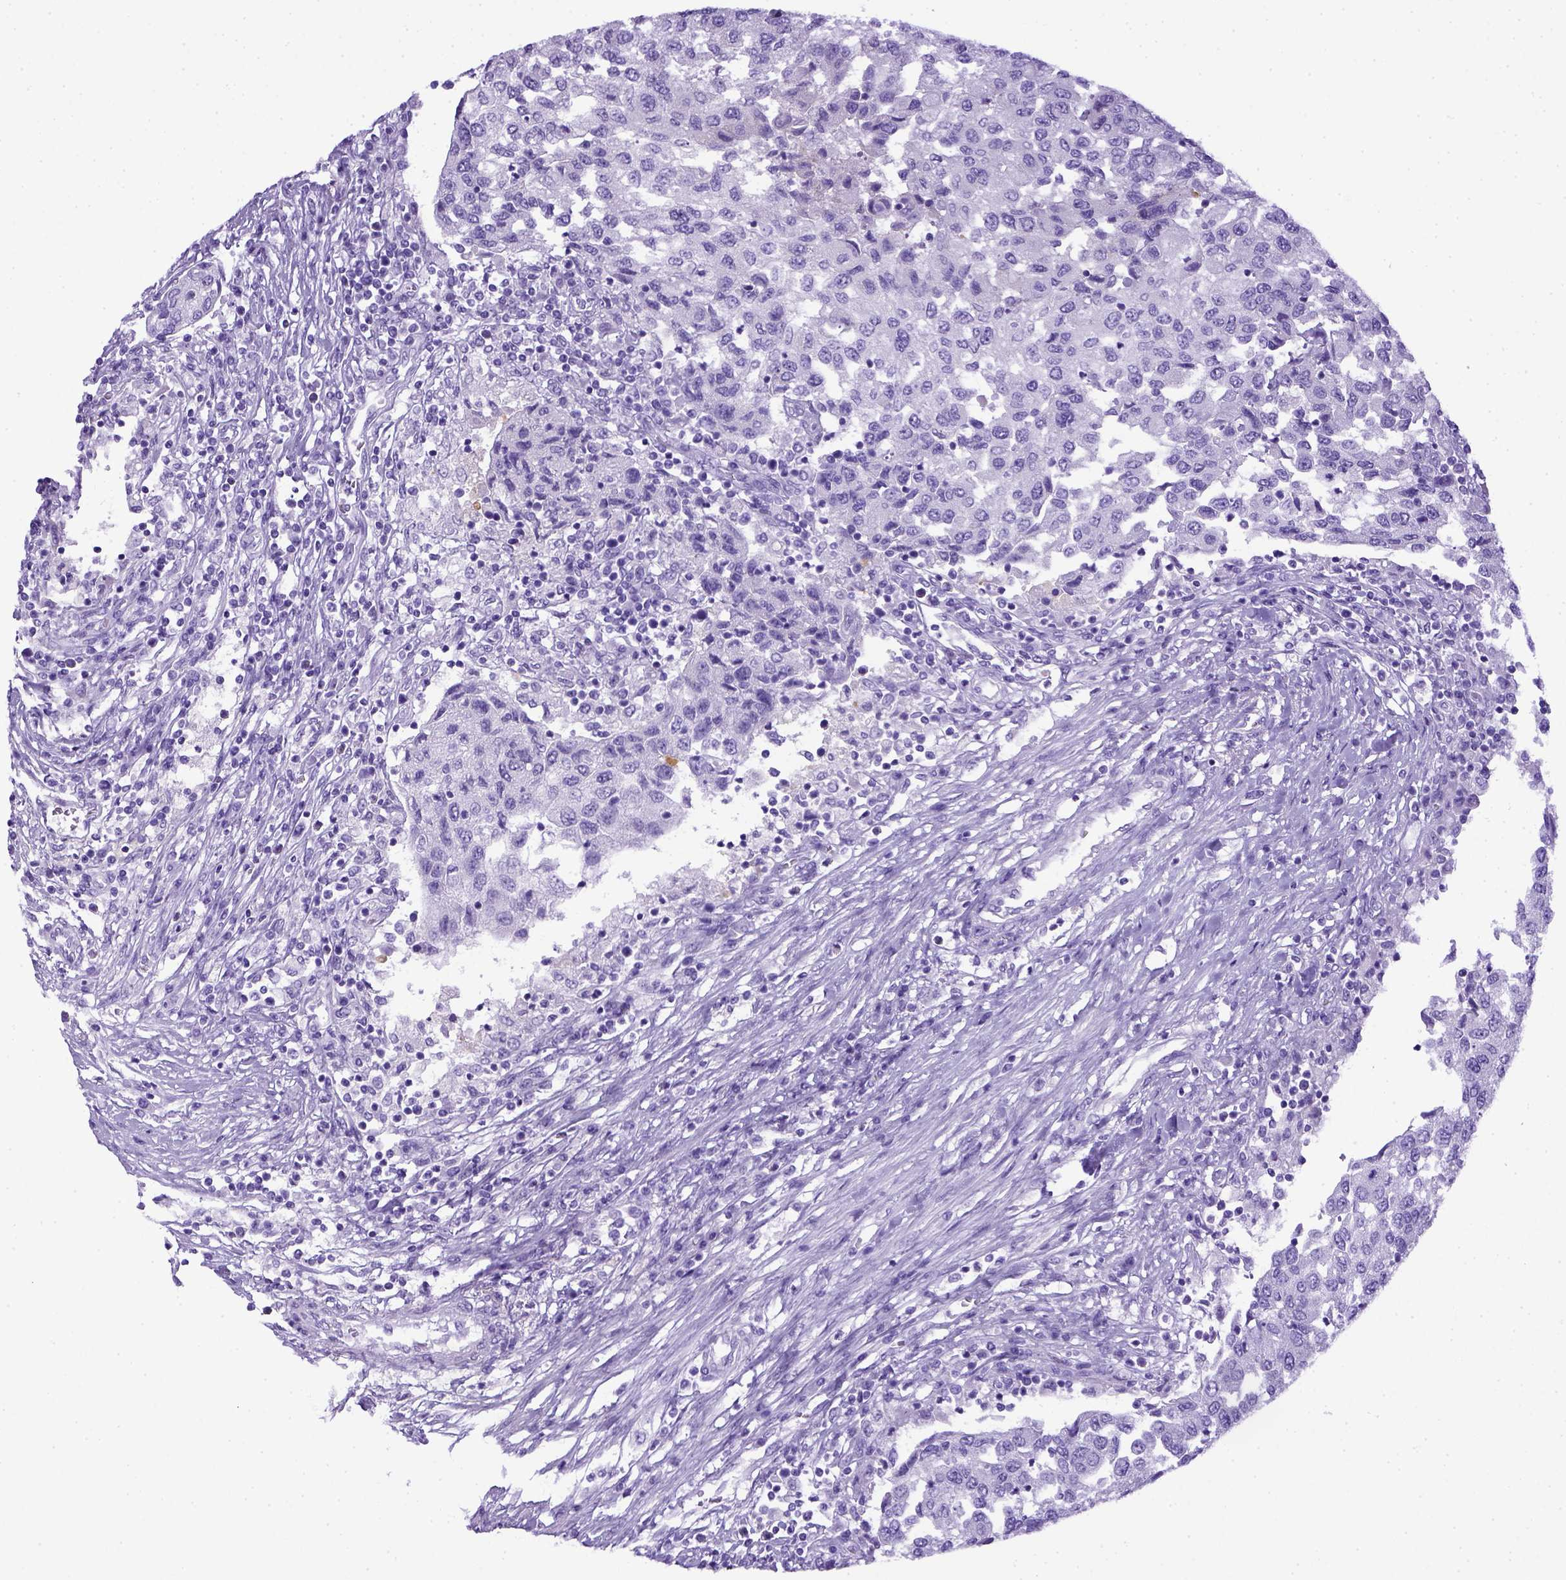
{"staining": {"intensity": "negative", "quantity": "none", "location": "none"}, "tissue": "urothelial cancer", "cell_type": "Tumor cells", "image_type": "cancer", "snomed": [{"axis": "morphology", "description": "Urothelial carcinoma, High grade"}, {"axis": "topography", "description": "Urinary bladder"}], "caption": "Histopathology image shows no protein staining in tumor cells of high-grade urothelial carcinoma tissue.", "gene": "ITIH4", "patient": {"sex": "female", "age": 78}}